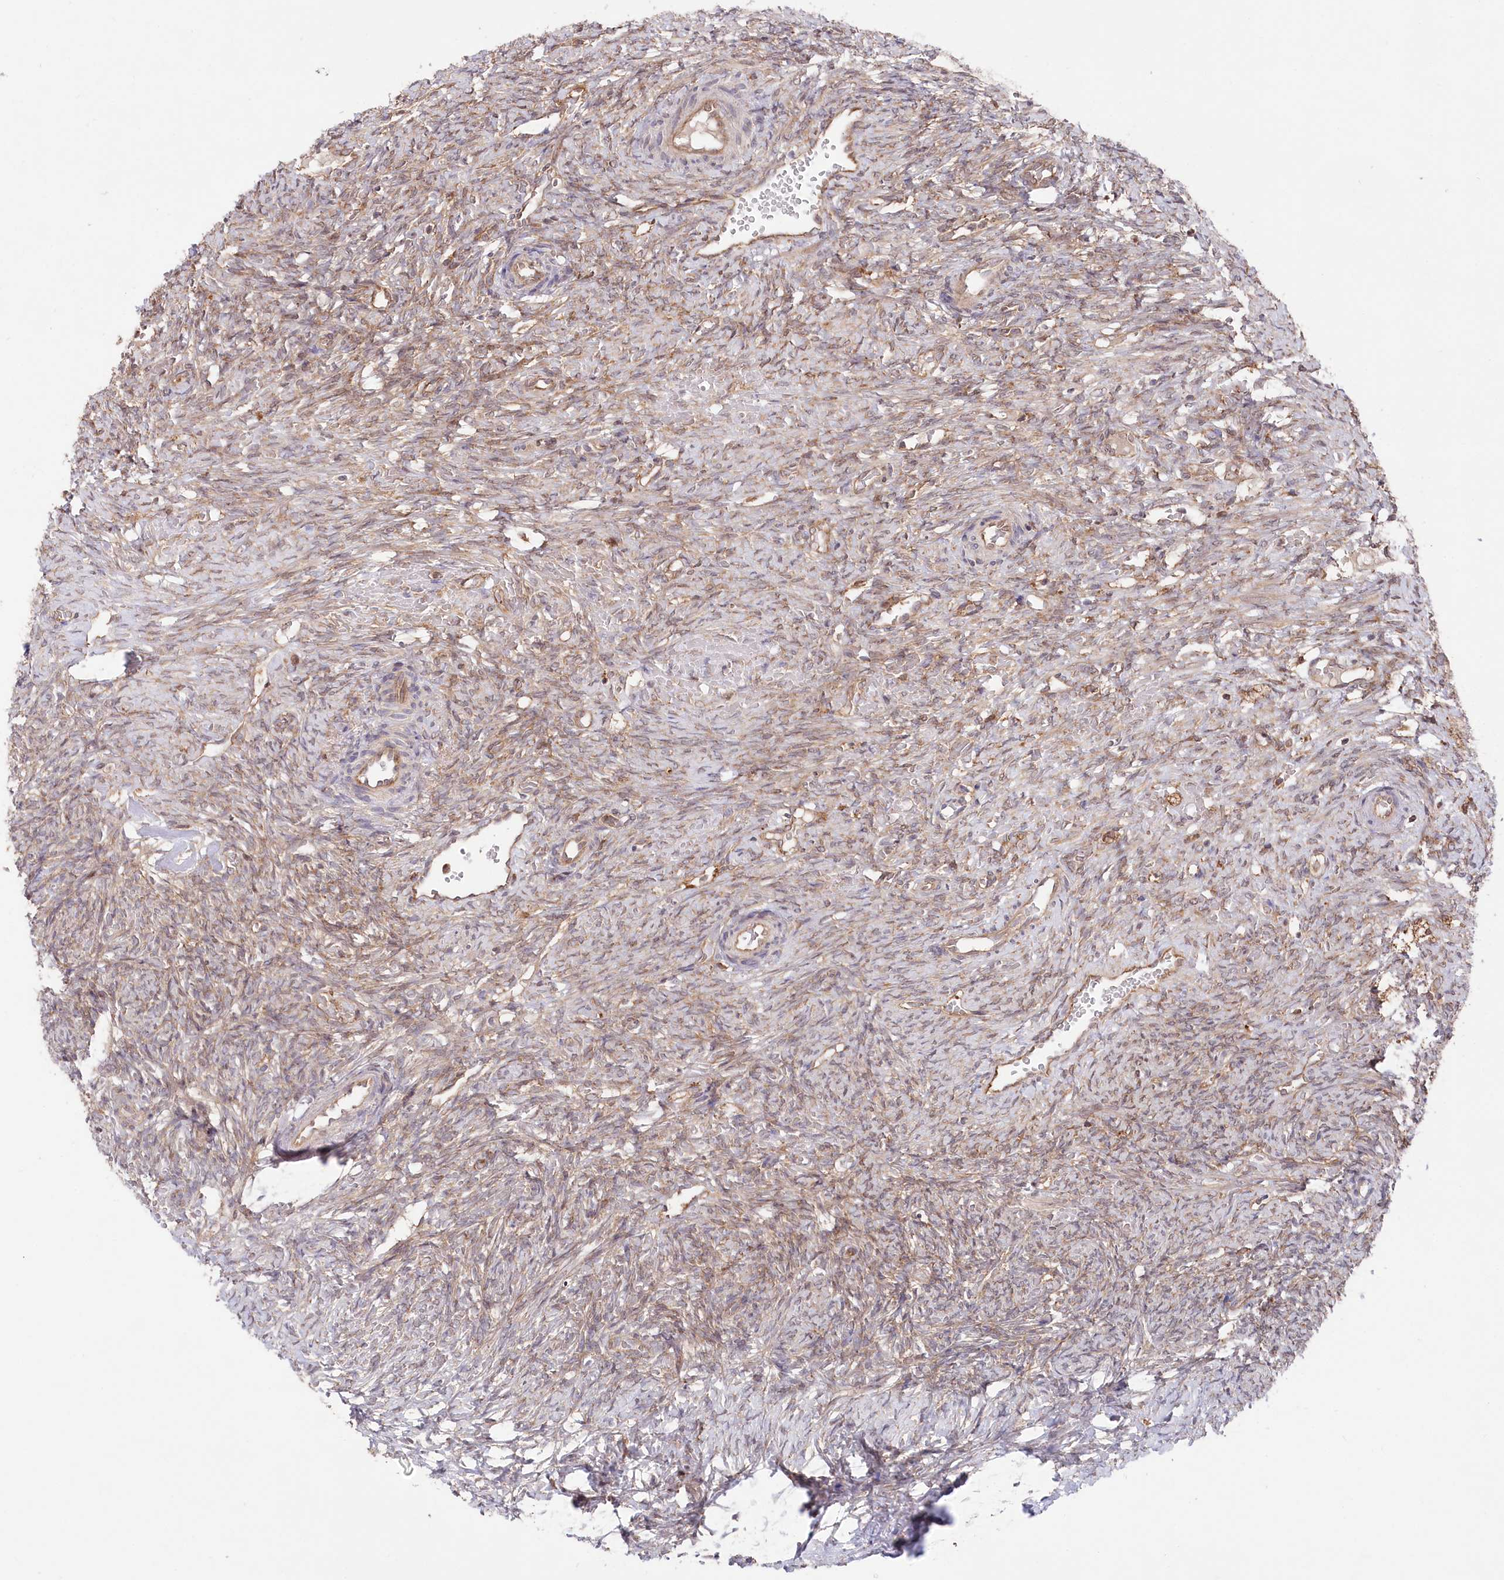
{"staining": {"intensity": "moderate", "quantity": ">75%", "location": "cytoplasmic/membranous"}, "tissue": "ovary", "cell_type": "Follicle cells", "image_type": "normal", "snomed": [{"axis": "morphology", "description": "Normal tissue, NOS"}, {"axis": "topography", "description": "Ovary"}], "caption": "This image shows immunohistochemistry staining of benign human ovary, with medium moderate cytoplasmic/membranous staining in approximately >75% of follicle cells.", "gene": "PPP1R21", "patient": {"sex": "female", "age": 41}}